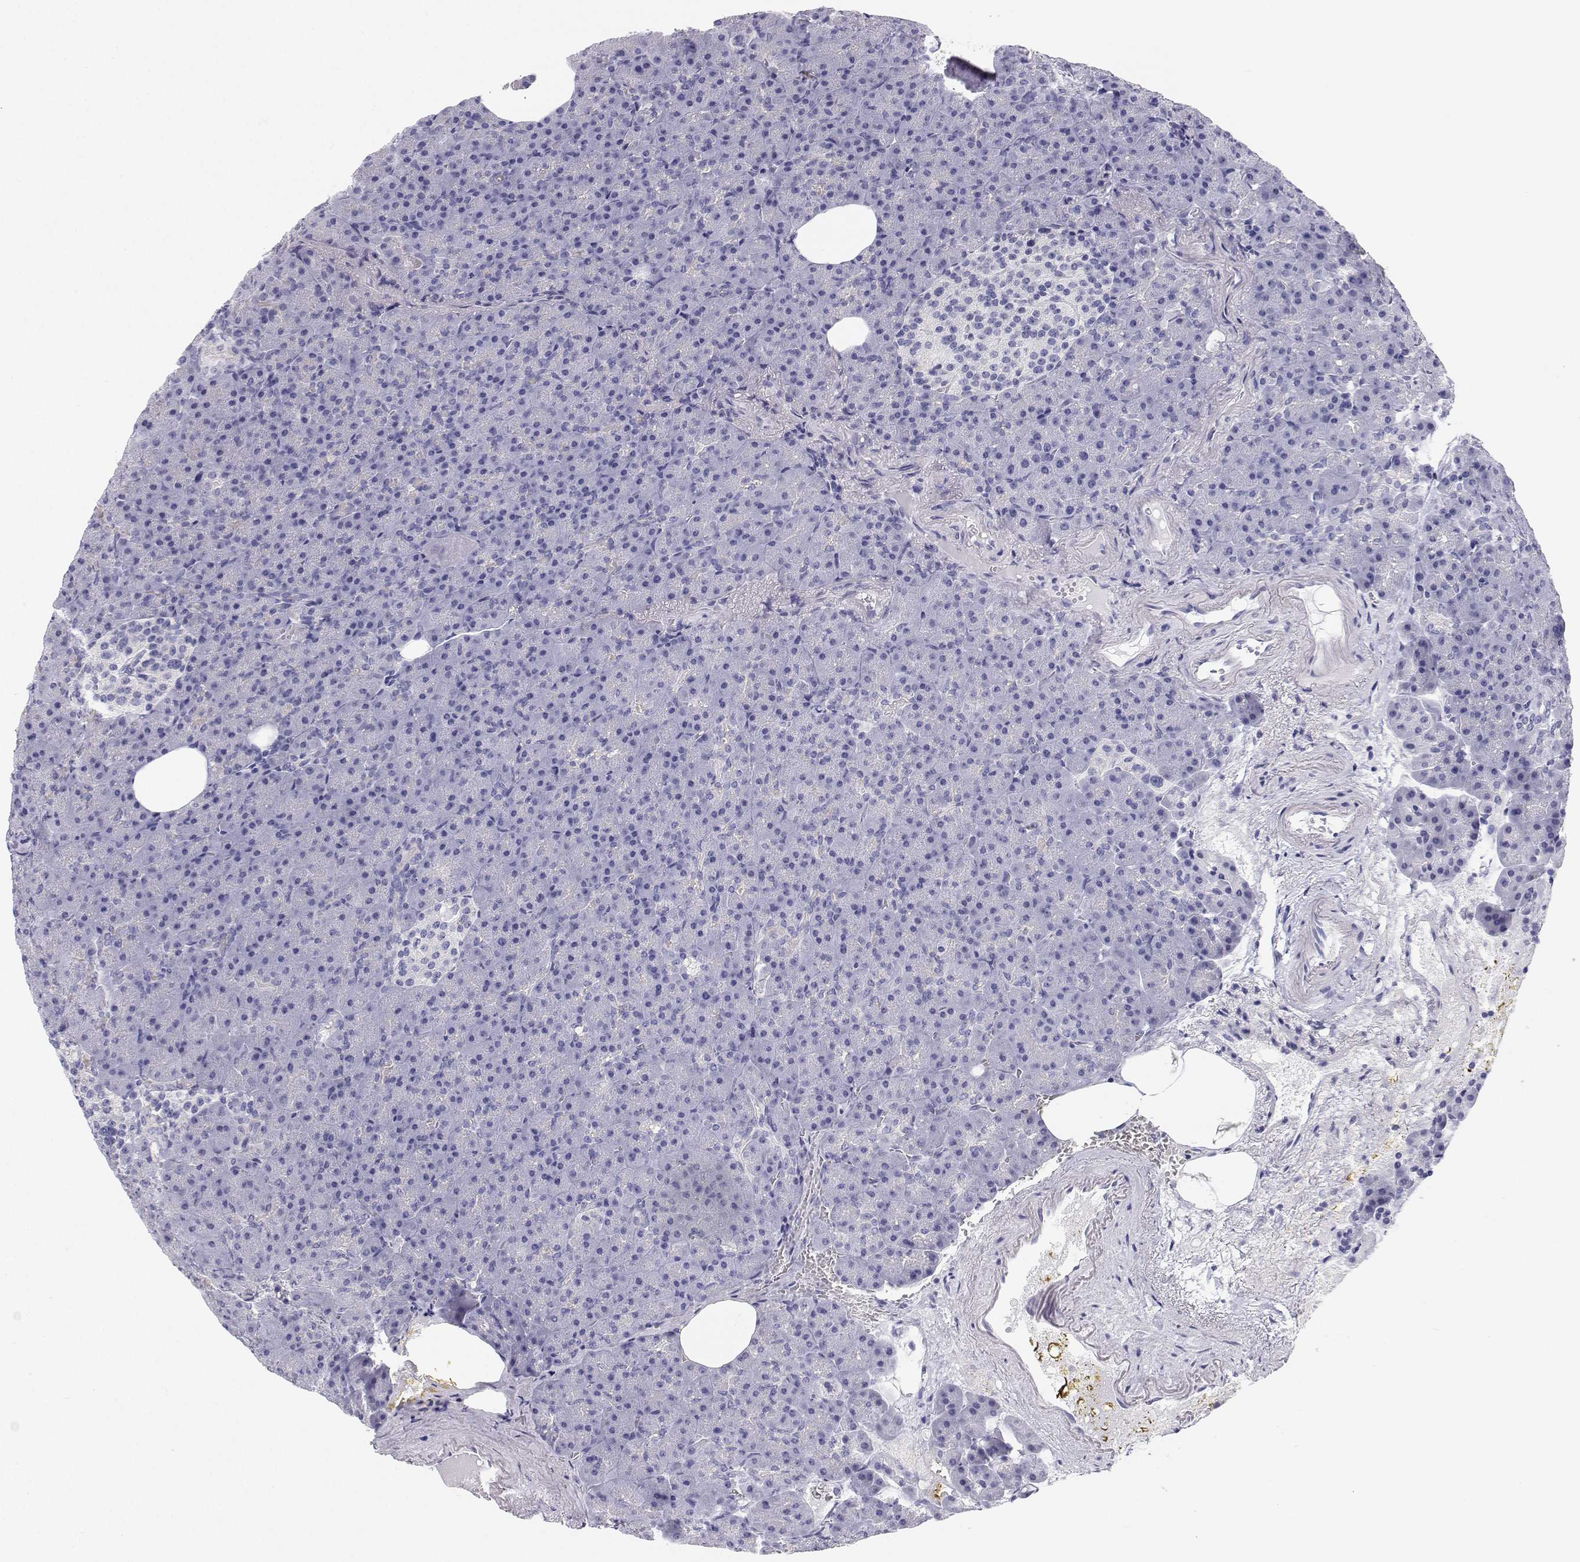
{"staining": {"intensity": "negative", "quantity": "none", "location": "none"}, "tissue": "pancreas", "cell_type": "Exocrine glandular cells", "image_type": "normal", "snomed": [{"axis": "morphology", "description": "Normal tissue, NOS"}, {"axis": "topography", "description": "Pancreas"}], "caption": "Human pancreas stained for a protein using immunohistochemistry (IHC) reveals no staining in exocrine glandular cells.", "gene": "BHMT", "patient": {"sex": "female", "age": 74}}